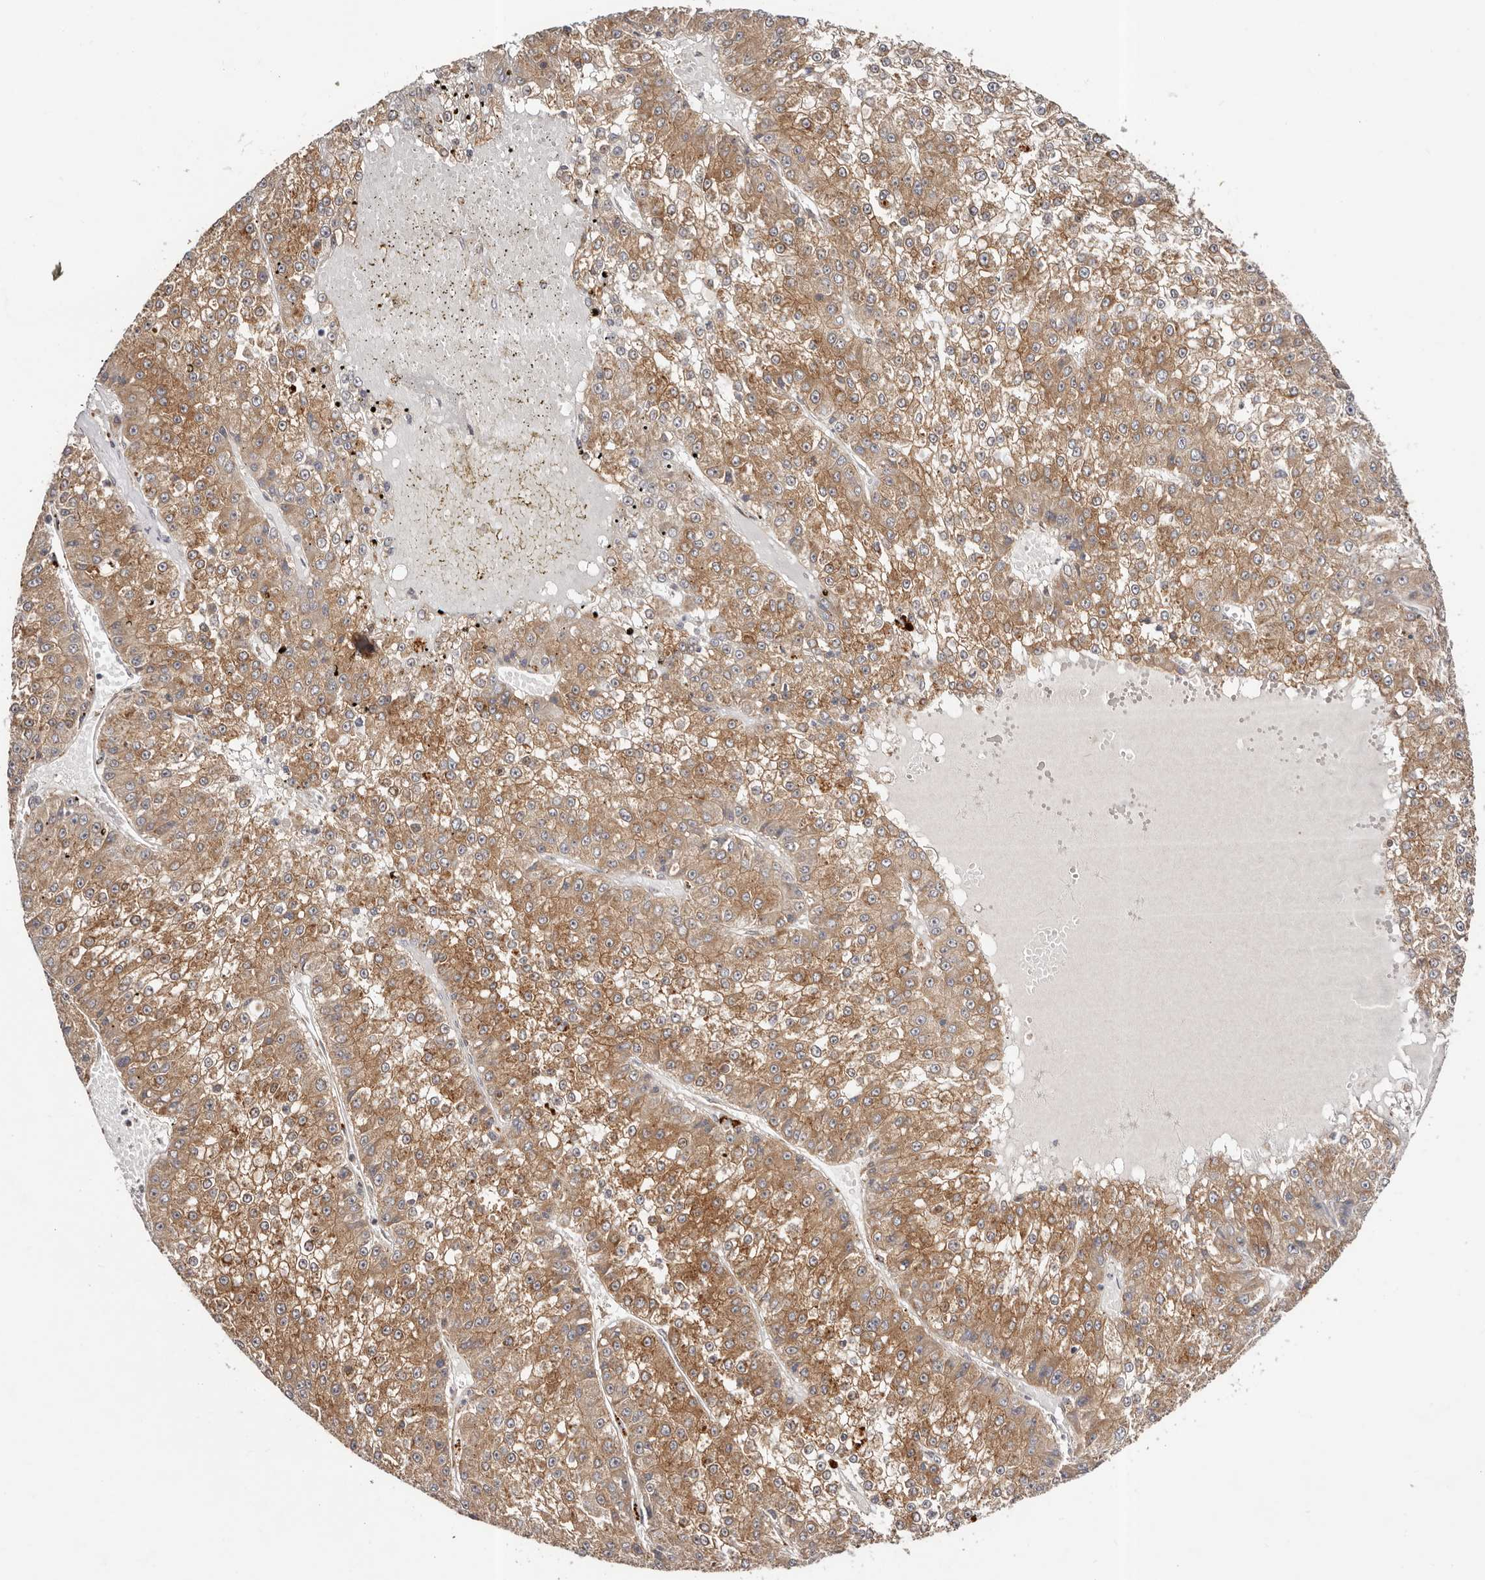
{"staining": {"intensity": "moderate", "quantity": ">75%", "location": "cytoplasmic/membranous"}, "tissue": "liver cancer", "cell_type": "Tumor cells", "image_type": "cancer", "snomed": [{"axis": "morphology", "description": "Carcinoma, Hepatocellular, NOS"}, {"axis": "topography", "description": "Liver"}], "caption": "This is a histology image of immunohistochemistry staining of liver cancer (hepatocellular carcinoma), which shows moderate positivity in the cytoplasmic/membranous of tumor cells.", "gene": "MICAL2", "patient": {"sex": "female", "age": 73}}